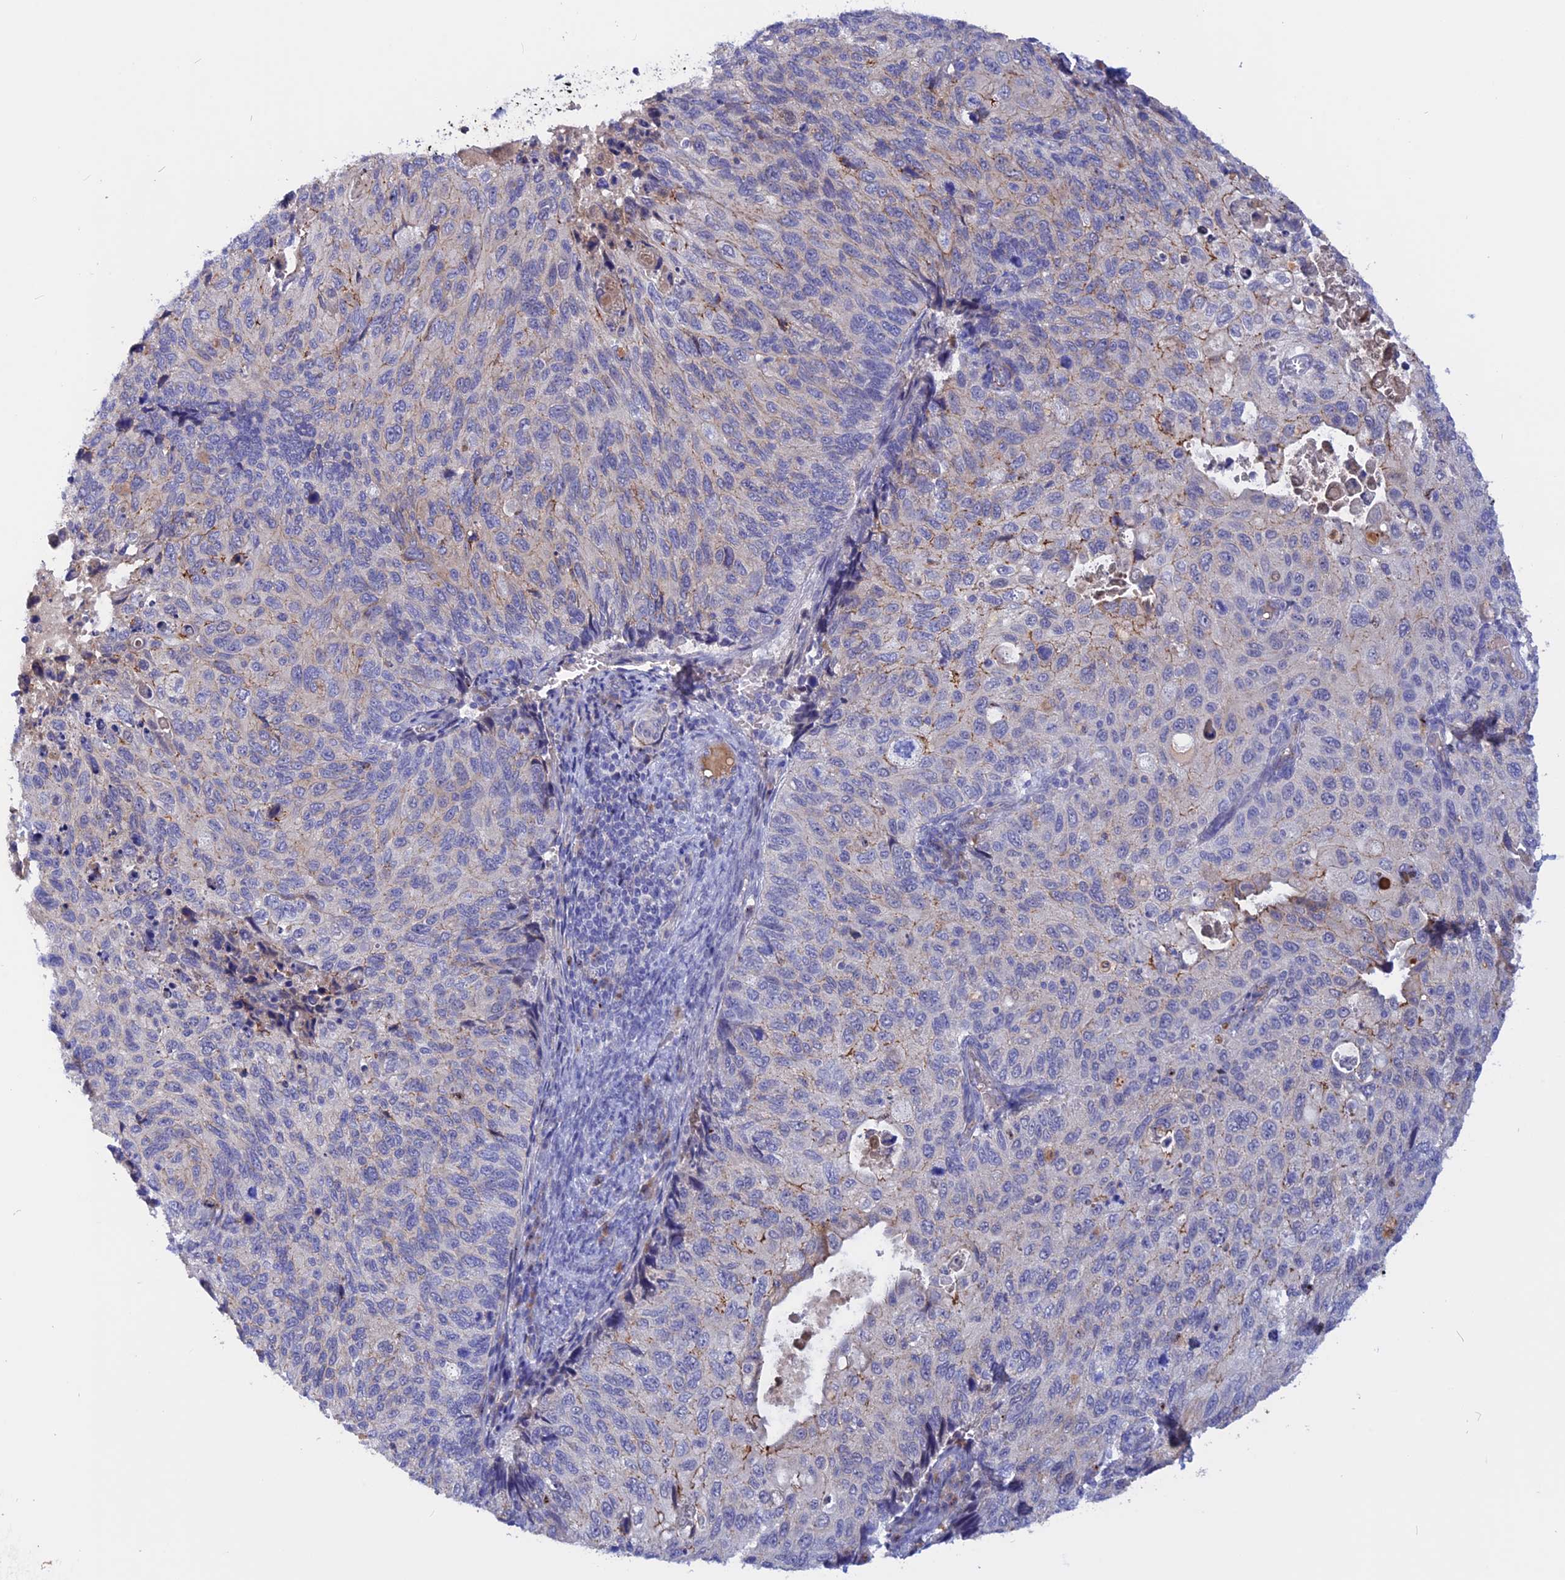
{"staining": {"intensity": "weak", "quantity": "<25%", "location": "cytoplasmic/membranous"}, "tissue": "cervical cancer", "cell_type": "Tumor cells", "image_type": "cancer", "snomed": [{"axis": "morphology", "description": "Squamous cell carcinoma, NOS"}, {"axis": "topography", "description": "Cervix"}], "caption": "IHC histopathology image of human cervical cancer stained for a protein (brown), which demonstrates no expression in tumor cells.", "gene": "GK5", "patient": {"sex": "female", "age": 70}}